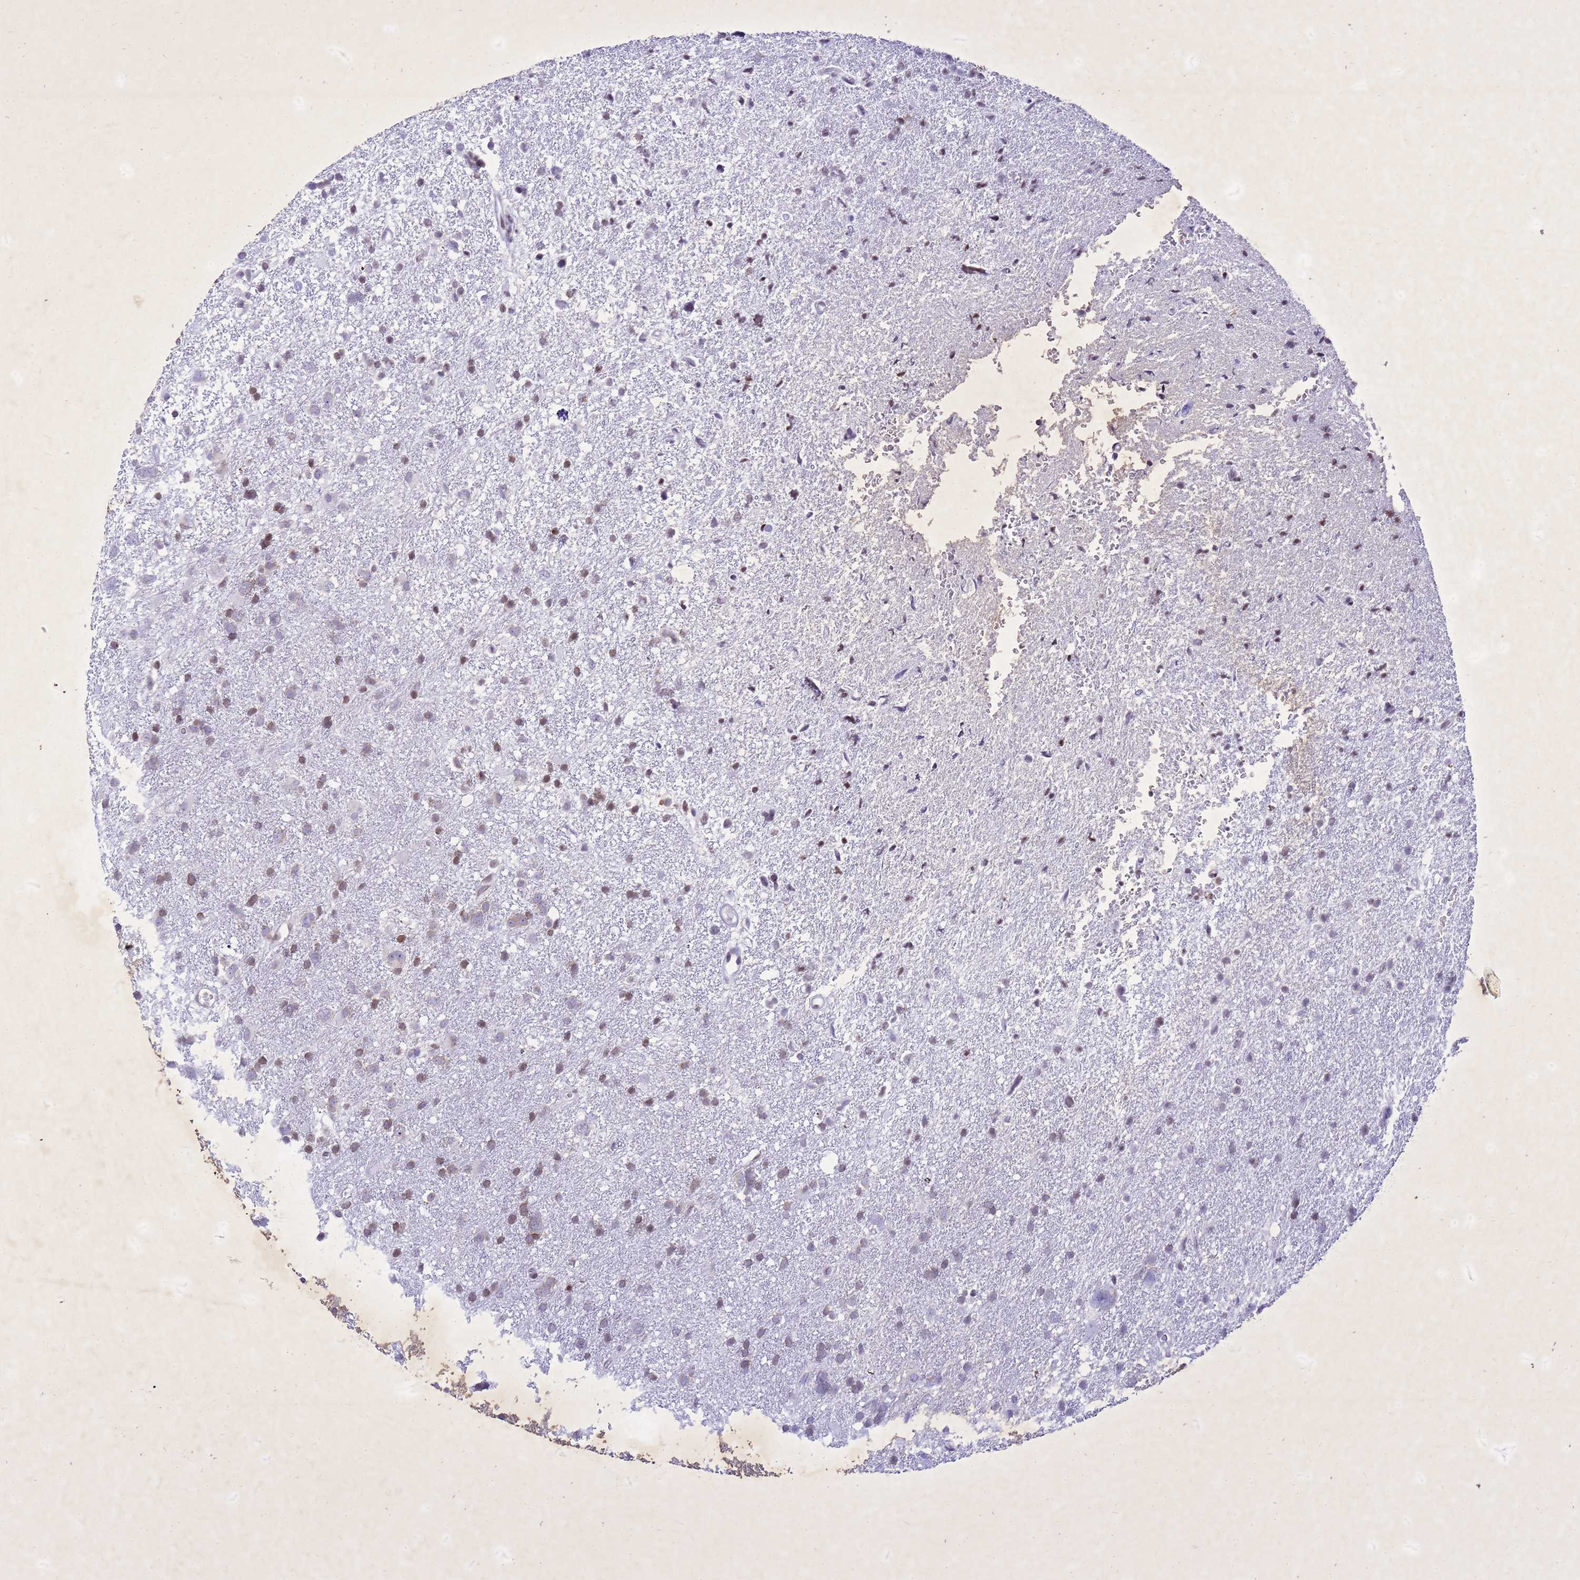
{"staining": {"intensity": "moderate", "quantity": "<25%", "location": "nuclear"}, "tissue": "glioma", "cell_type": "Tumor cells", "image_type": "cancer", "snomed": [{"axis": "morphology", "description": "Glioma, malignant, High grade"}, {"axis": "topography", "description": "Brain"}], "caption": "The image demonstrates immunohistochemical staining of glioma. There is moderate nuclear staining is seen in about <25% of tumor cells.", "gene": "COPS9", "patient": {"sex": "male", "age": 61}}